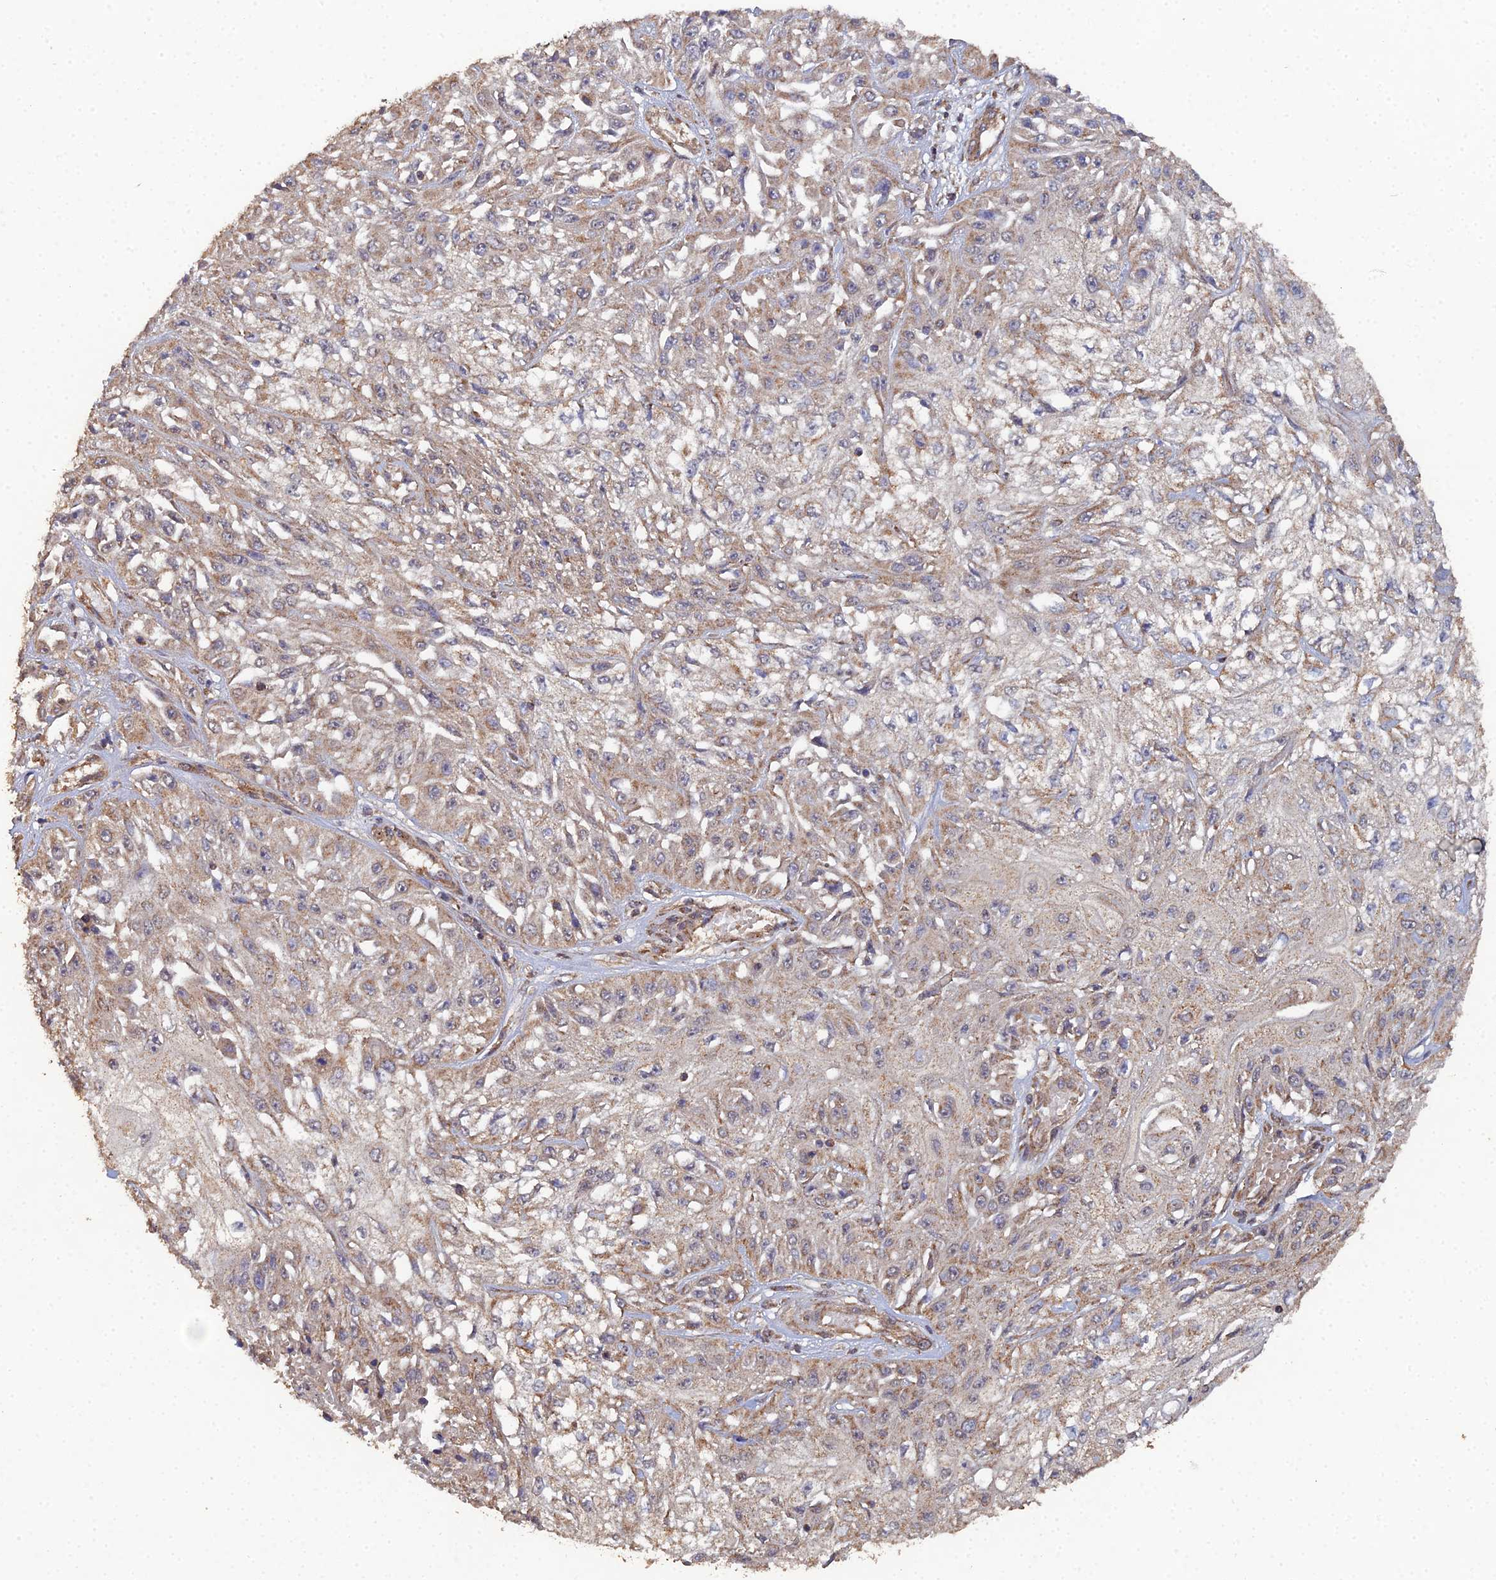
{"staining": {"intensity": "moderate", "quantity": ">75%", "location": "cytoplasmic/membranous"}, "tissue": "skin cancer", "cell_type": "Tumor cells", "image_type": "cancer", "snomed": [{"axis": "morphology", "description": "Squamous cell carcinoma, NOS"}, {"axis": "morphology", "description": "Squamous cell carcinoma, metastatic, NOS"}, {"axis": "topography", "description": "Skin"}, {"axis": "topography", "description": "Lymph node"}], "caption": "The immunohistochemical stain highlights moderate cytoplasmic/membranous positivity in tumor cells of metastatic squamous cell carcinoma (skin) tissue.", "gene": "SPANXN4", "patient": {"sex": "male", "age": 75}}